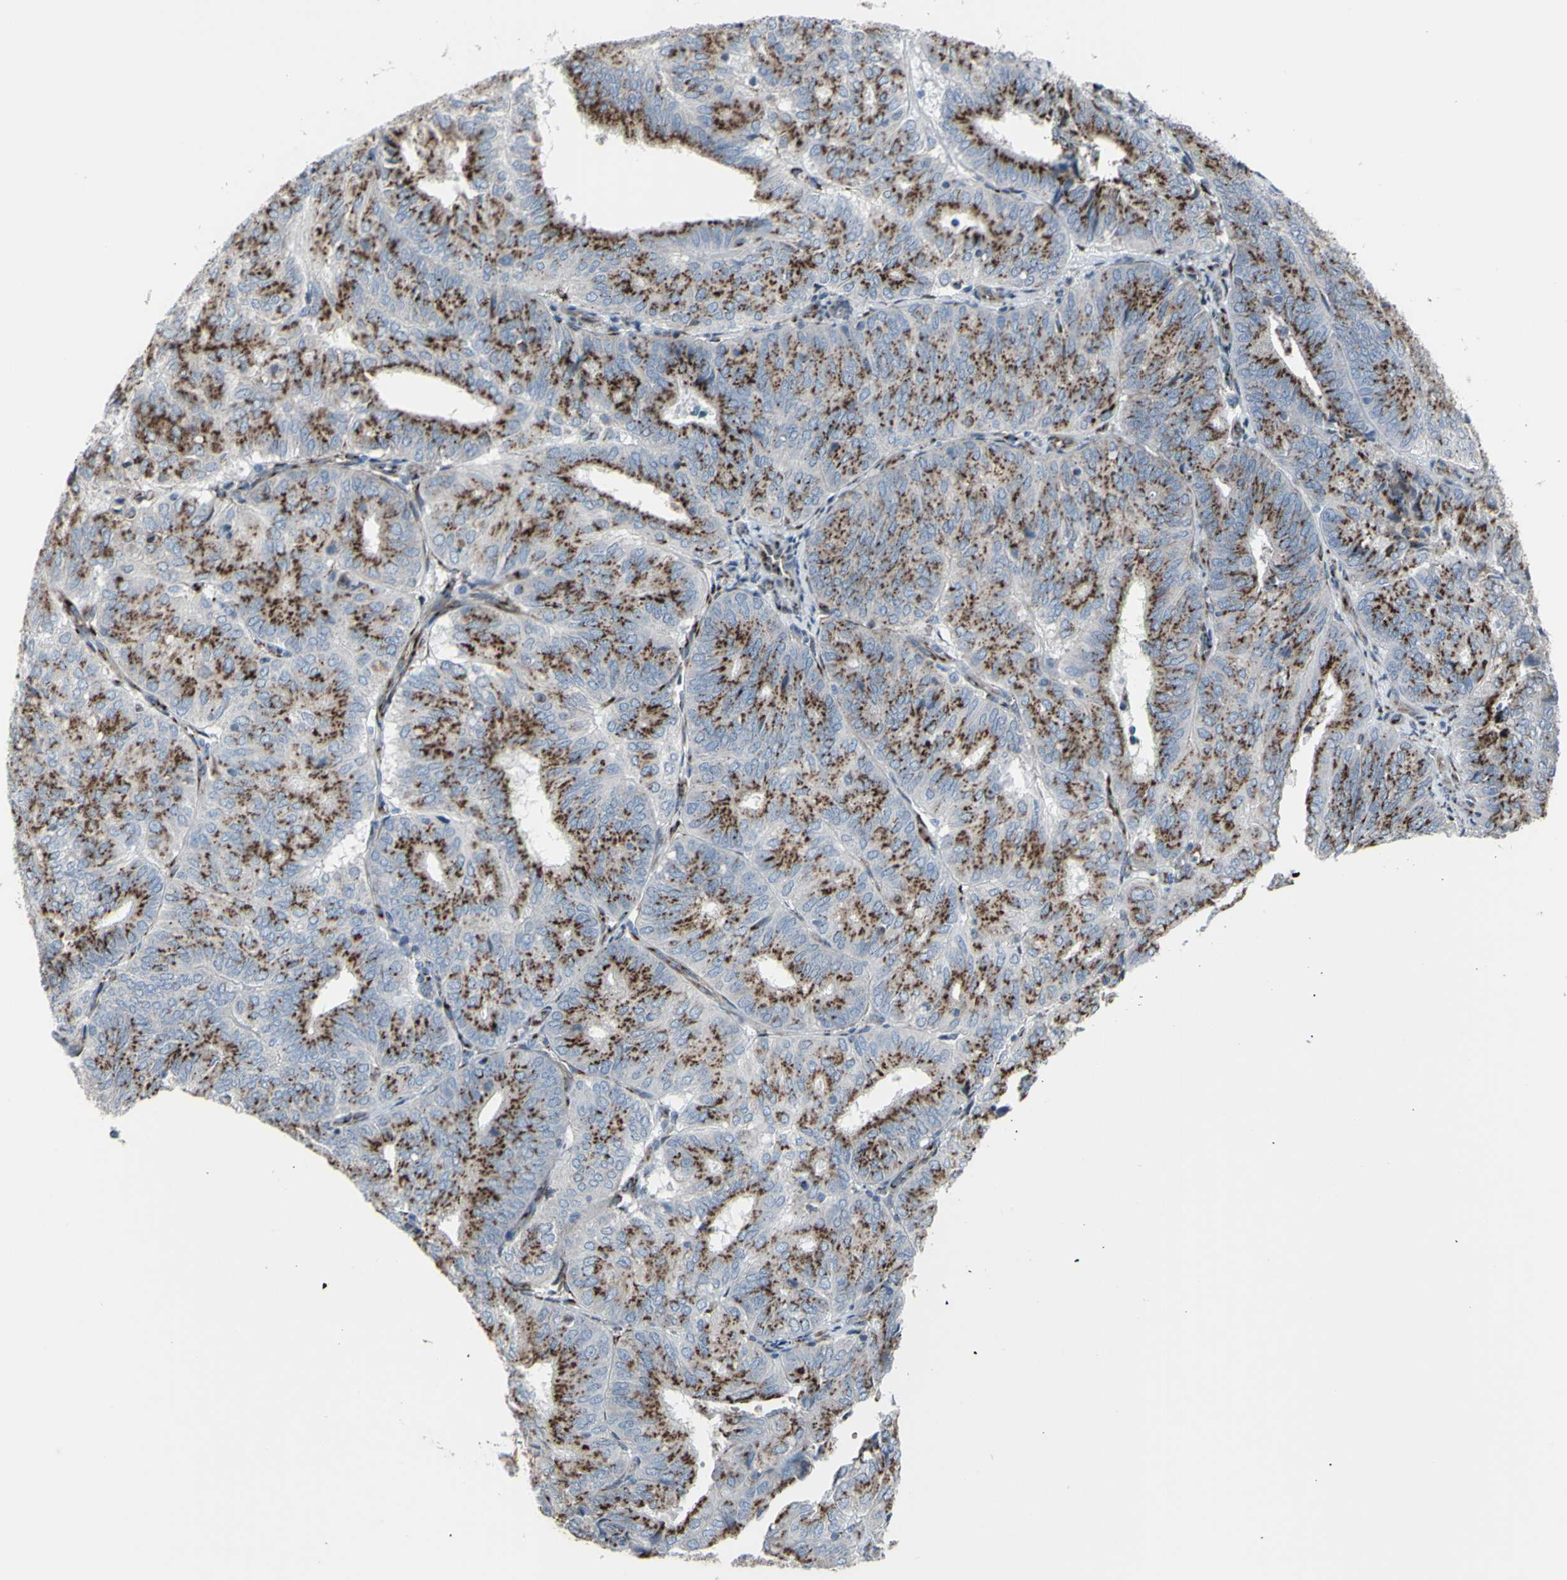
{"staining": {"intensity": "strong", "quantity": ">75%", "location": "cytoplasmic/membranous"}, "tissue": "endometrial cancer", "cell_type": "Tumor cells", "image_type": "cancer", "snomed": [{"axis": "morphology", "description": "Adenocarcinoma, NOS"}, {"axis": "topography", "description": "Uterus"}], "caption": "Brown immunohistochemical staining in human endometrial adenocarcinoma exhibits strong cytoplasmic/membranous positivity in approximately >75% of tumor cells. (DAB IHC, brown staining for protein, blue staining for nuclei).", "gene": "GLG1", "patient": {"sex": "female", "age": 60}}